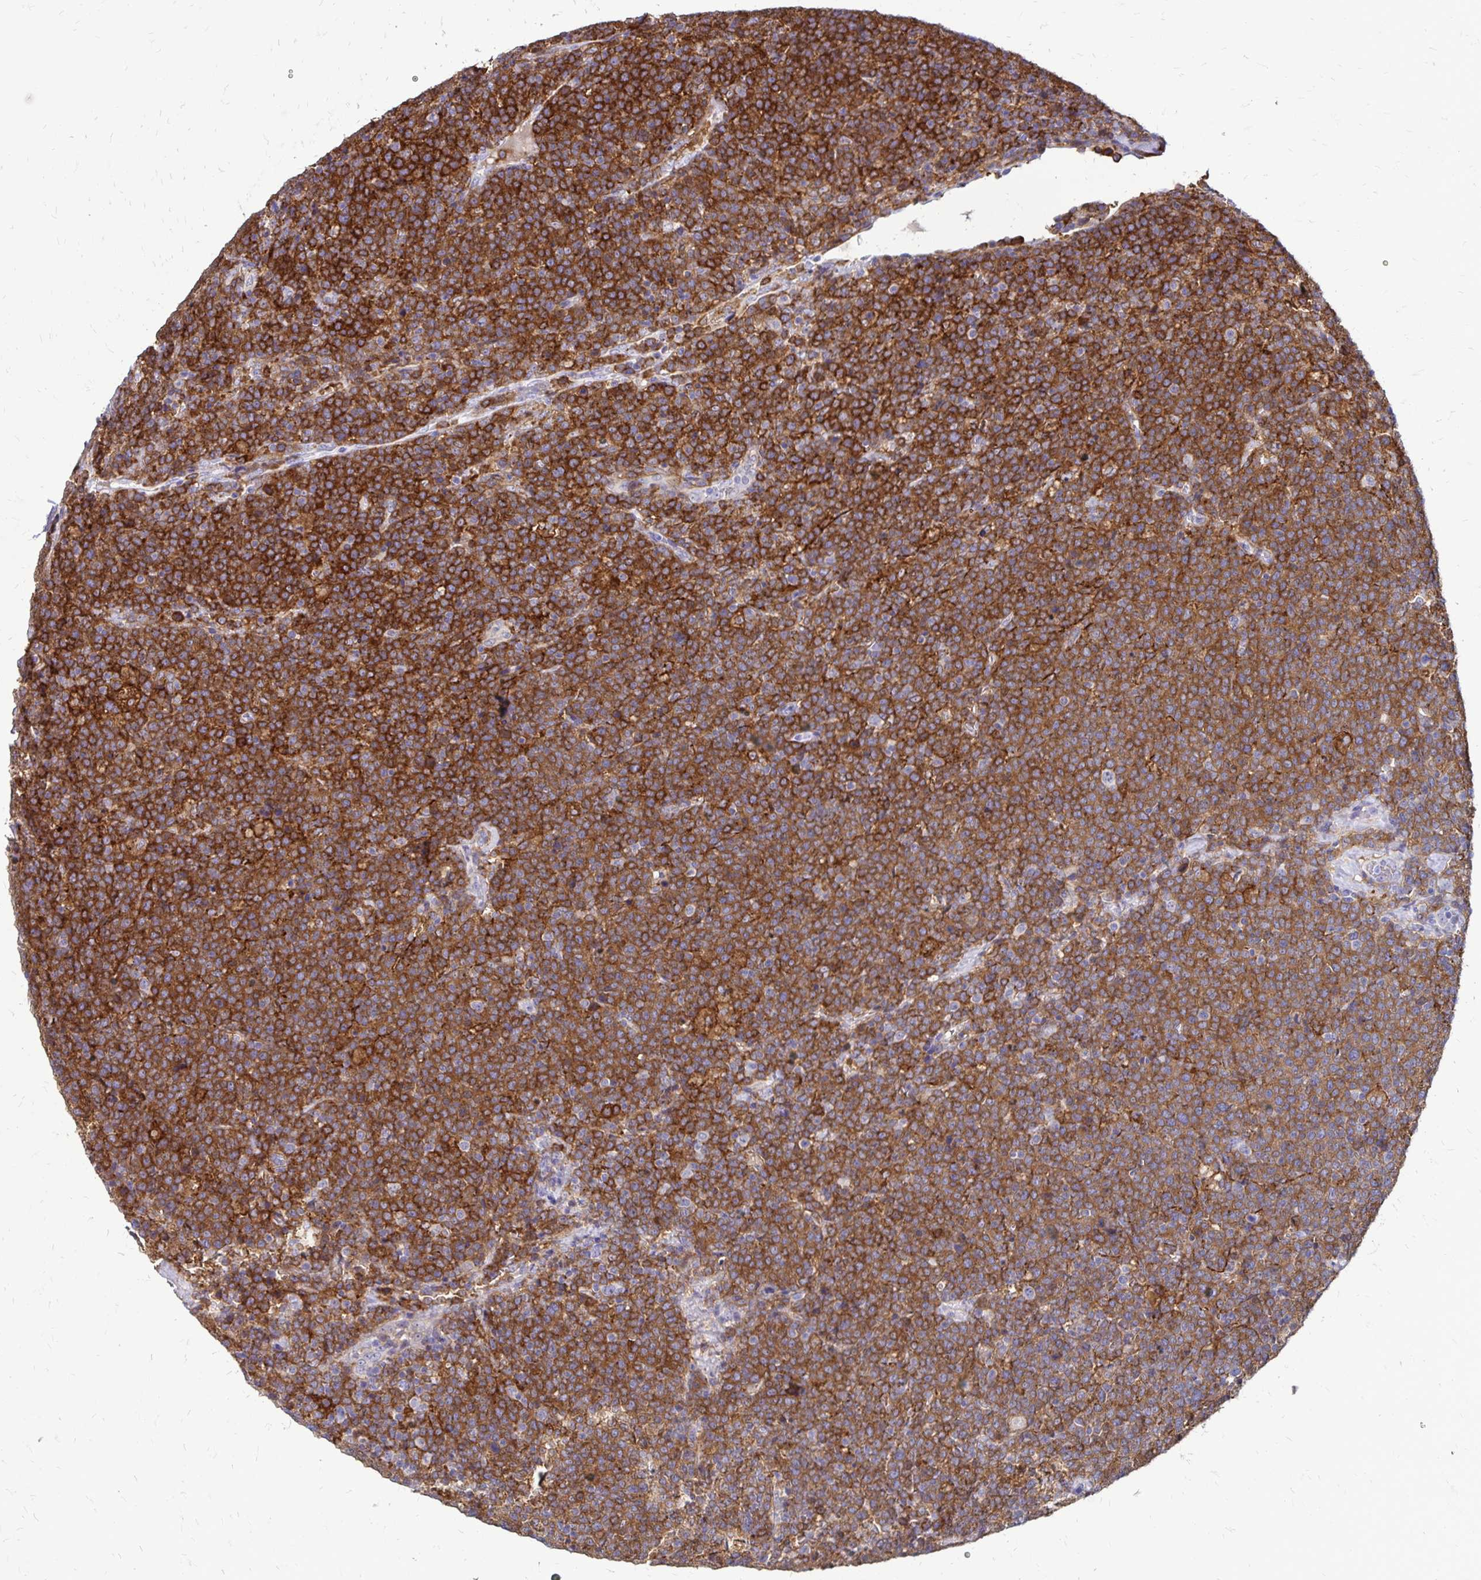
{"staining": {"intensity": "moderate", "quantity": ">75%", "location": "cytoplasmic/membranous"}, "tissue": "lymphoma", "cell_type": "Tumor cells", "image_type": "cancer", "snomed": [{"axis": "morphology", "description": "Malignant lymphoma, non-Hodgkin's type, High grade"}, {"axis": "topography", "description": "Lymph node"}], "caption": "There is medium levels of moderate cytoplasmic/membranous positivity in tumor cells of lymphoma, as demonstrated by immunohistochemical staining (brown color).", "gene": "TNS3", "patient": {"sex": "male", "age": 61}}